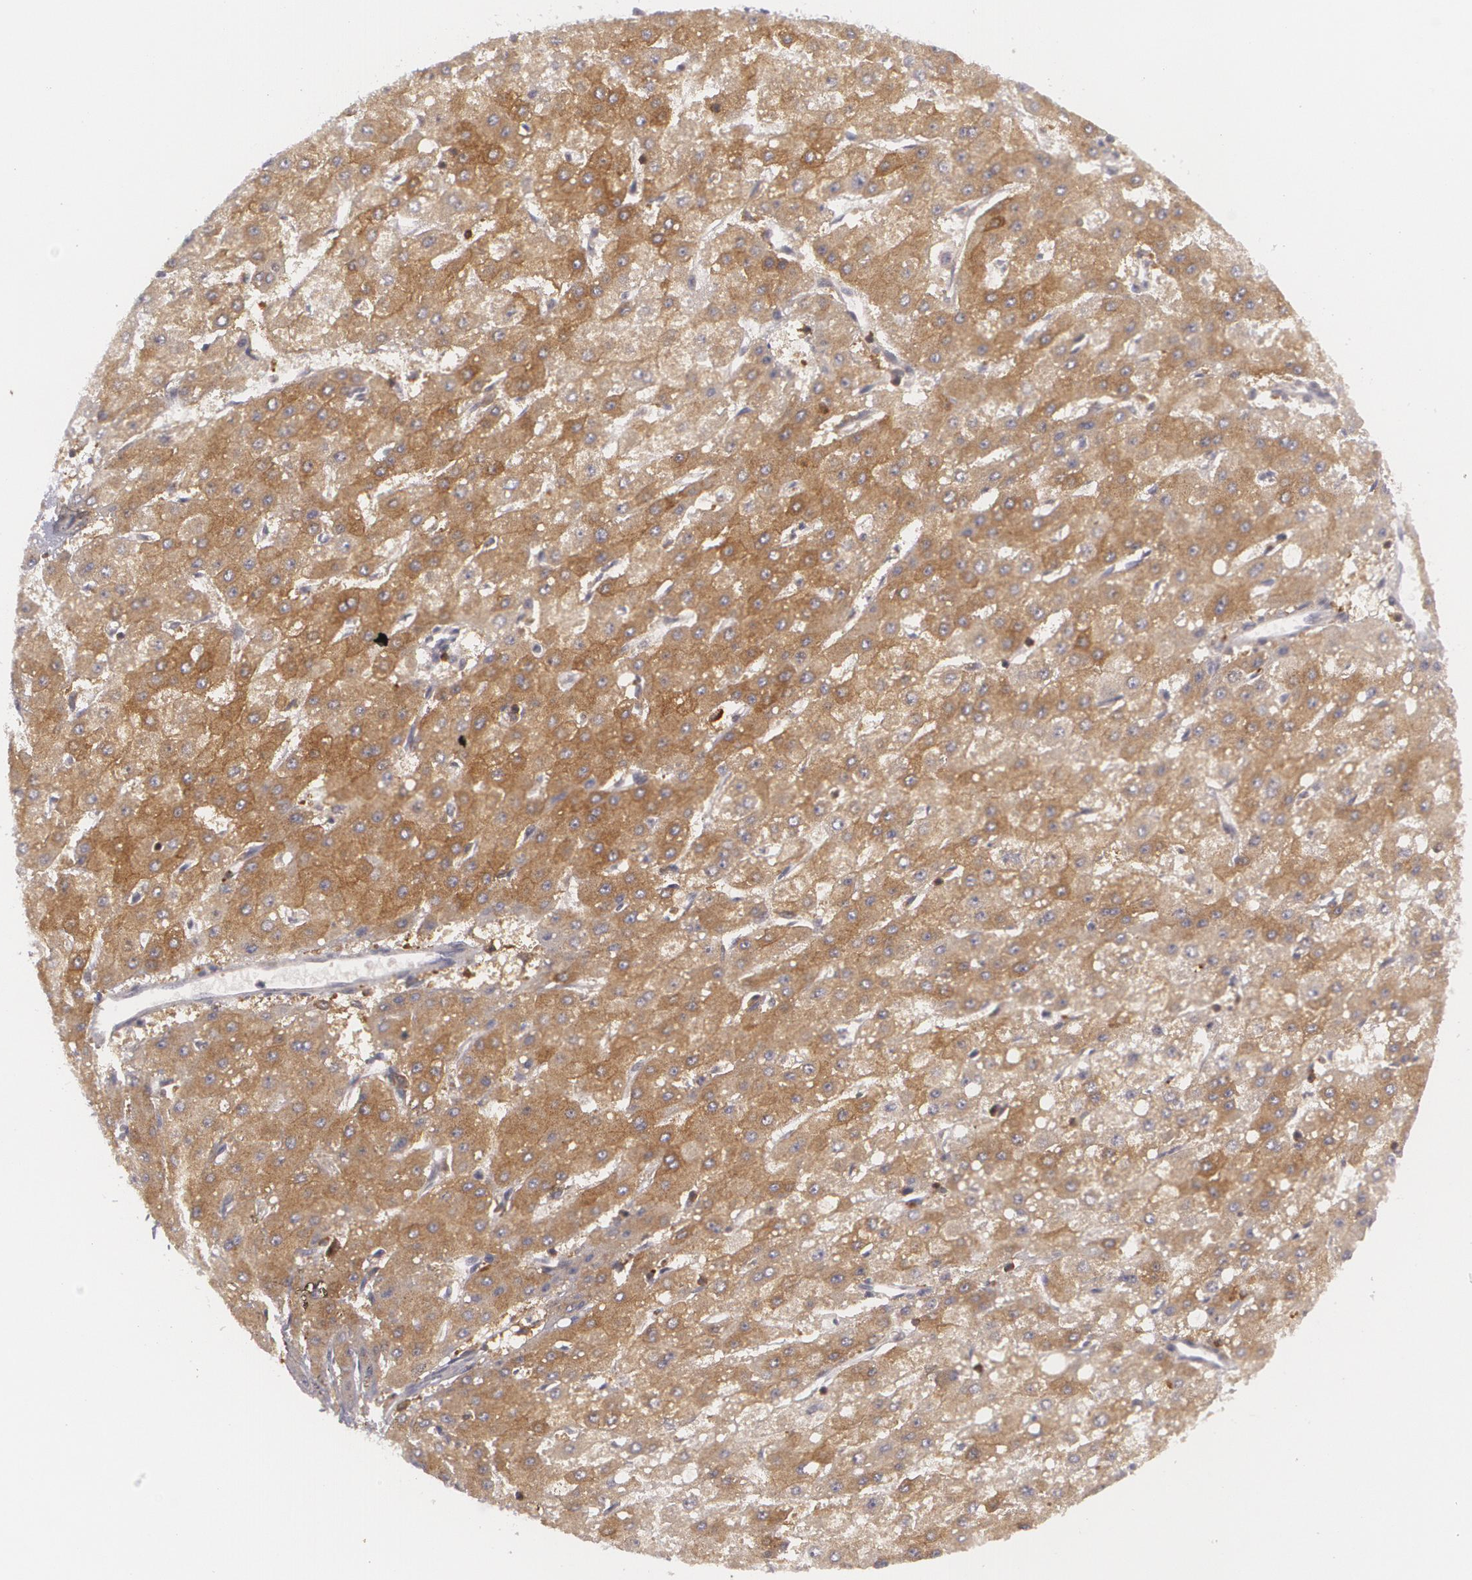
{"staining": {"intensity": "moderate", "quantity": ">75%", "location": "cytoplasmic/membranous"}, "tissue": "liver cancer", "cell_type": "Tumor cells", "image_type": "cancer", "snomed": [{"axis": "morphology", "description": "Carcinoma, Hepatocellular, NOS"}, {"axis": "topography", "description": "Liver"}], "caption": "Human liver hepatocellular carcinoma stained with a protein marker exhibits moderate staining in tumor cells.", "gene": "BIN1", "patient": {"sex": "female", "age": 52}}